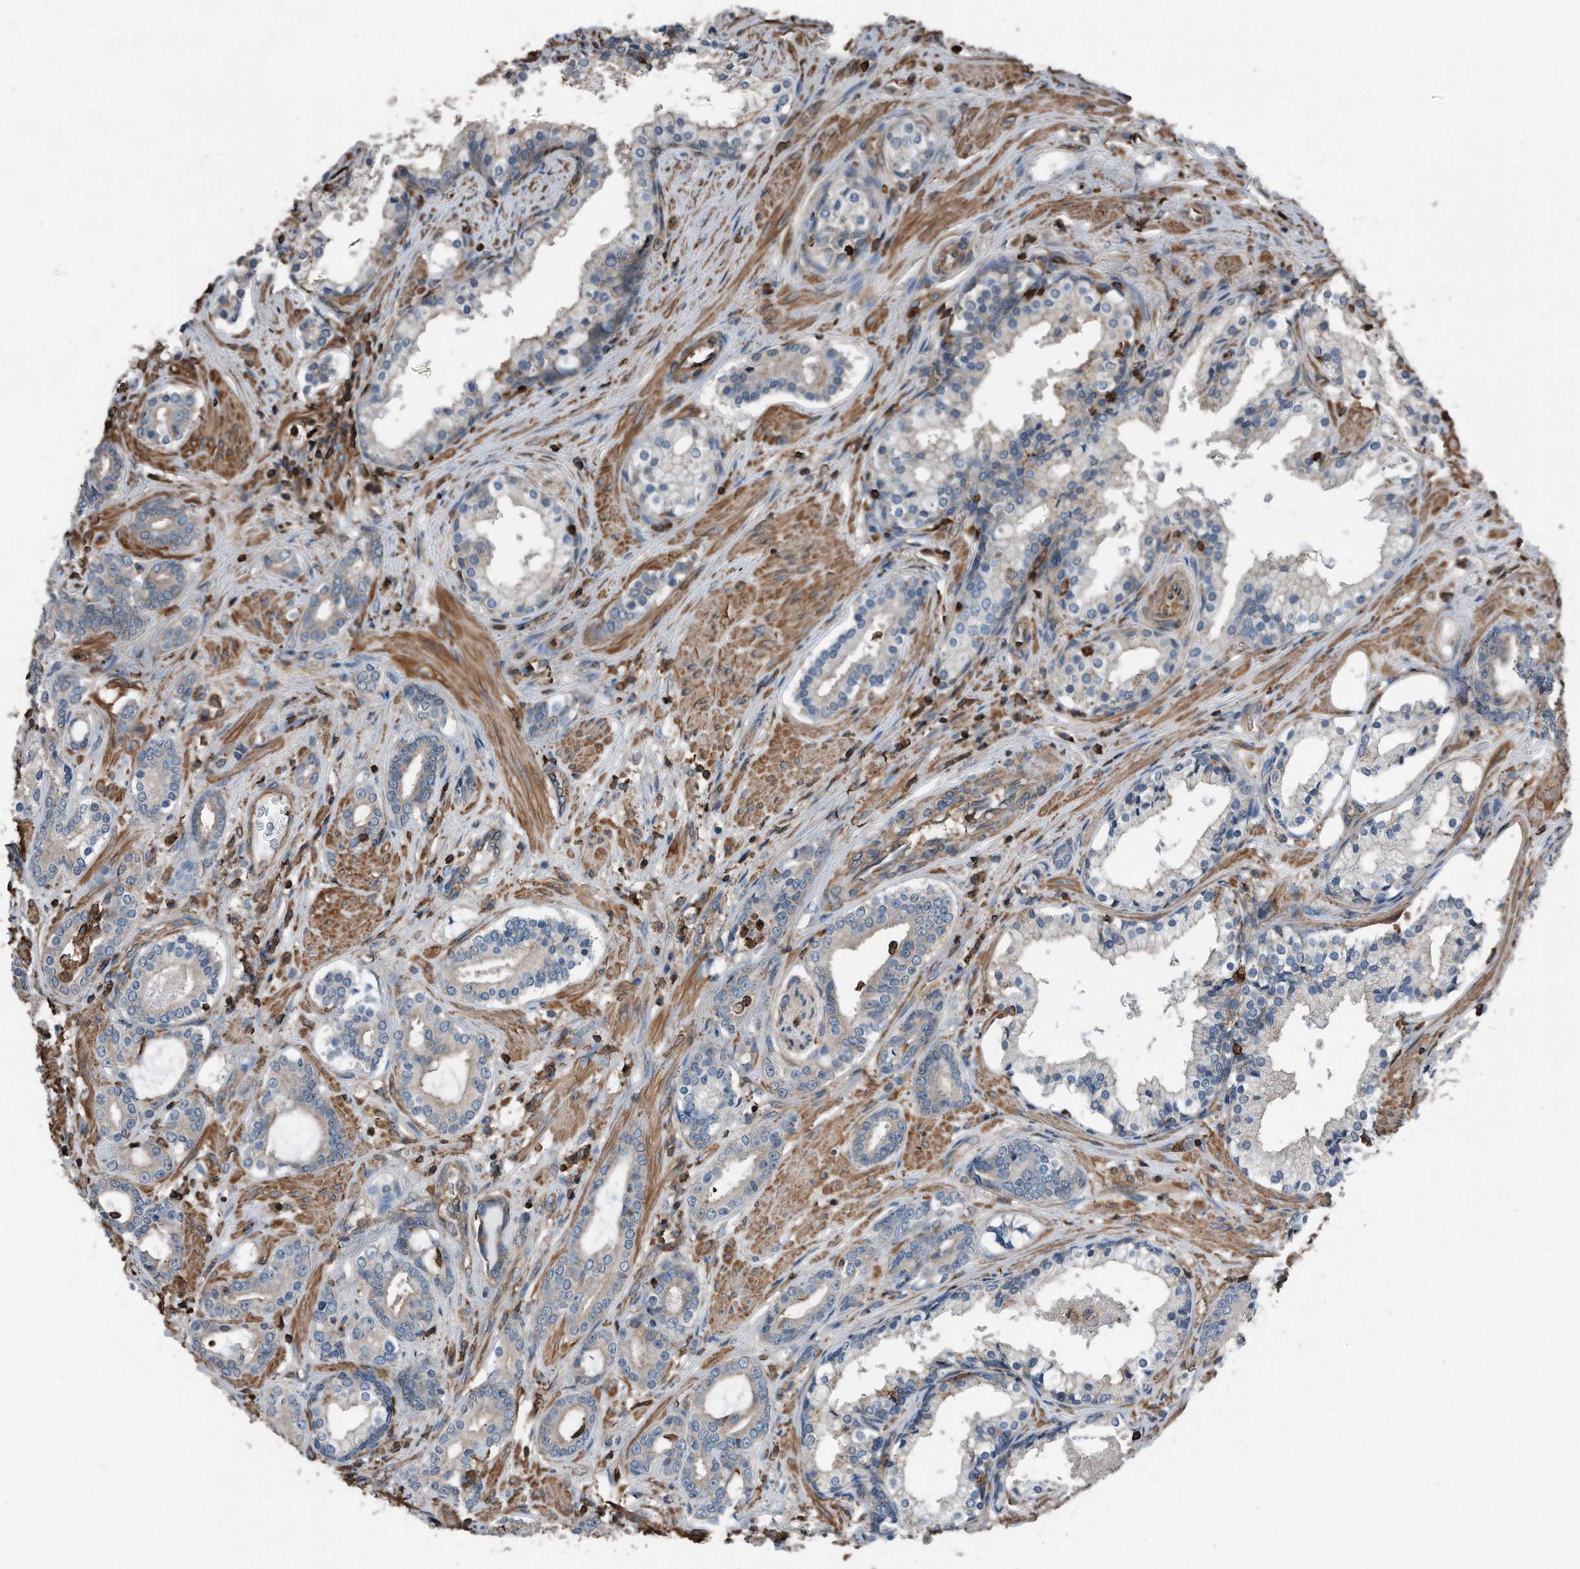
{"staining": {"intensity": "weak", "quantity": "<25%", "location": "cytoplasmic/membranous"}, "tissue": "prostate cancer", "cell_type": "Tumor cells", "image_type": "cancer", "snomed": [{"axis": "morphology", "description": "Adenocarcinoma, High grade"}, {"axis": "topography", "description": "Prostate"}], "caption": "Immunohistochemistry (IHC) photomicrograph of human prostate adenocarcinoma (high-grade) stained for a protein (brown), which demonstrates no positivity in tumor cells. (Stains: DAB (3,3'-diaminobenzidine) immunohistochemistry (IHC) with hematoxylin counter stain, Microscopy: brightfield microscopy at high magnification).", "gene": "RSPO3", "patient": {"sex": "male", "age": 58}}